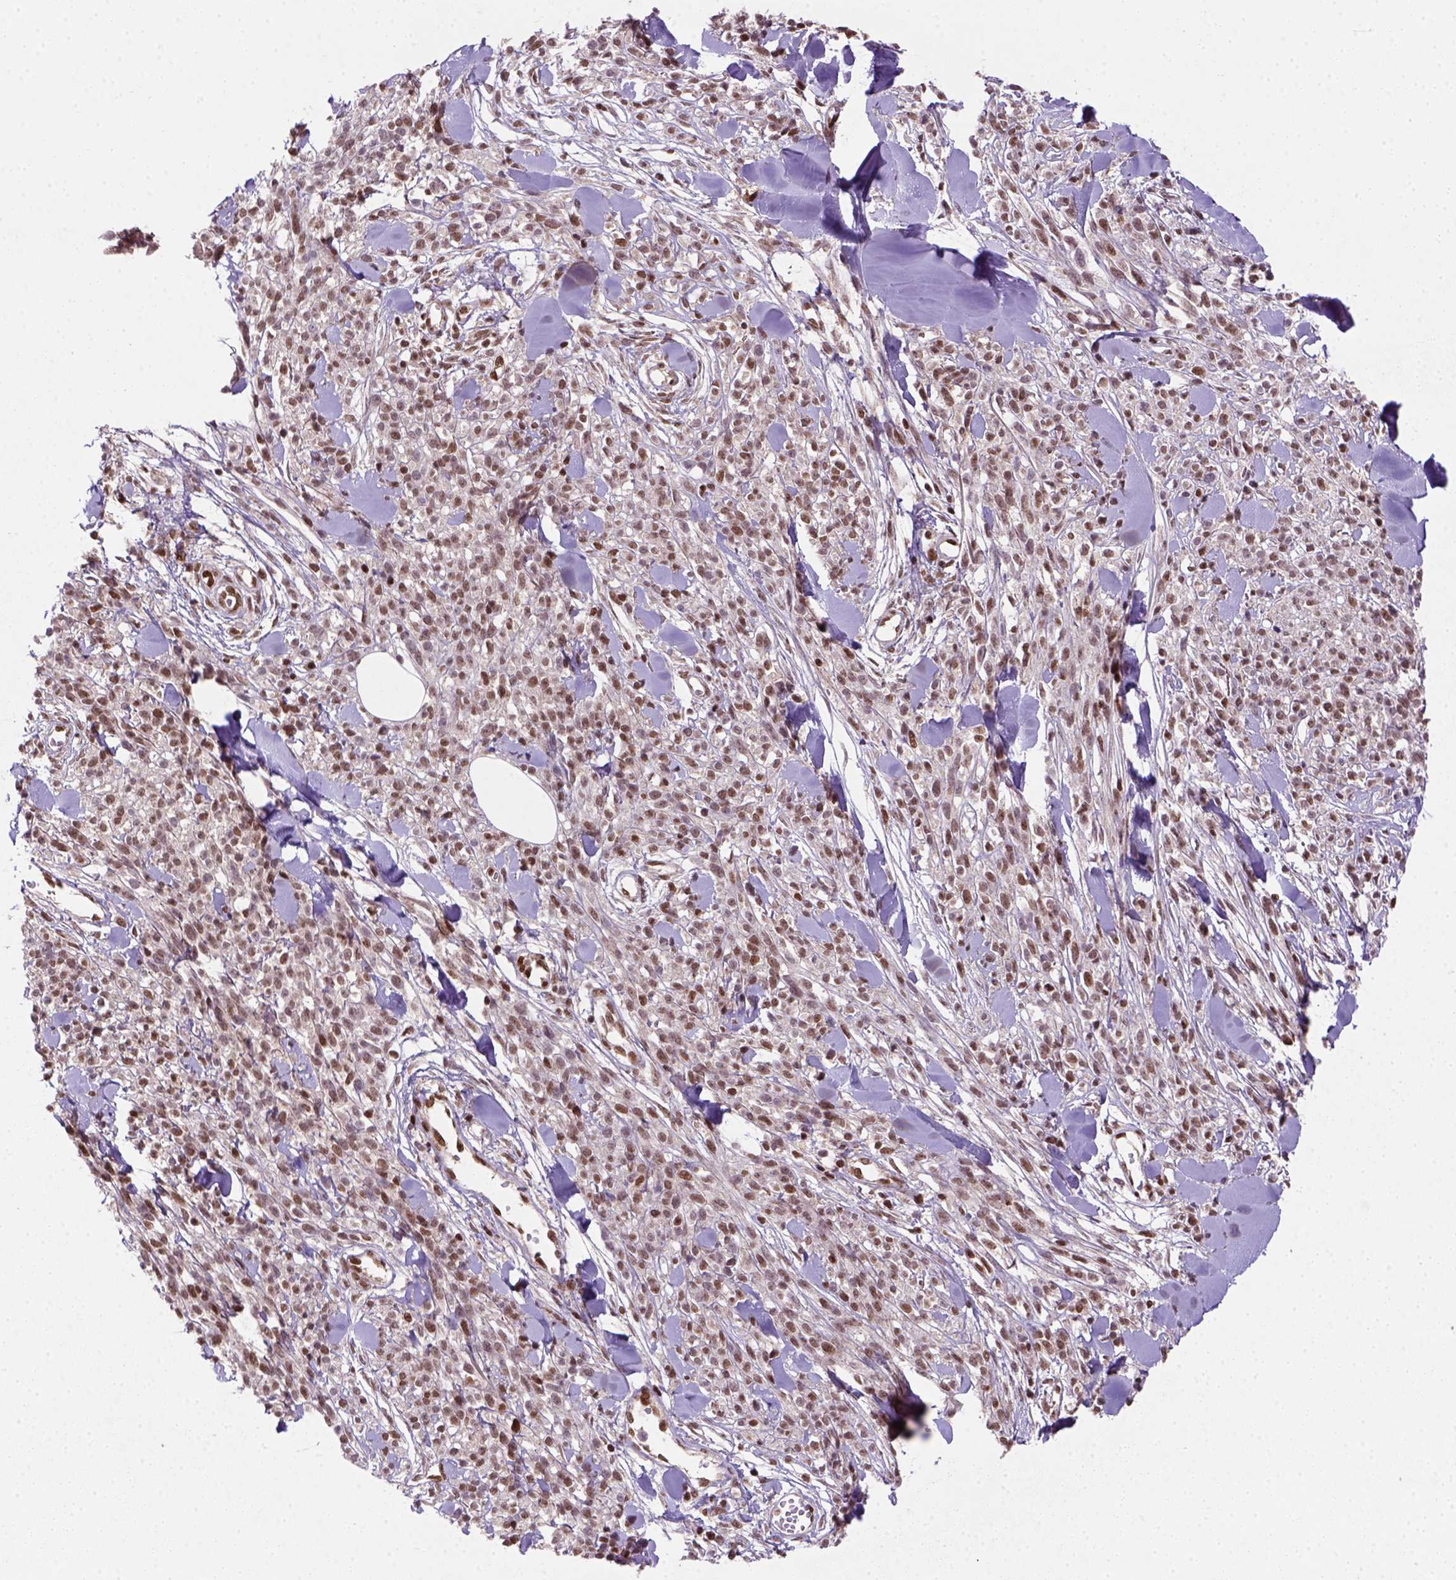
{"staining": {"intensity": "moderate", "quantity": ">75%", "location": "nuclear"}, "tissue": "melanoma", "cell_type": "Tumor cells", "image_type": "cancer", "snomed": [{"axis": "morphology", "description": "Malignant melanoma, NOS"}, {"axis": "topography", "description": "Skin"}, {"axis": "topography", "description": "Skin of trunk"}], "caption": "A brown stain shows moderate nuclear expression of a protein in human melanoma tumor cells. (IHC, brightfield microscopy, high magnification).", "gene": "MGMT", "patient": {"sex": "male", "age": 74}}